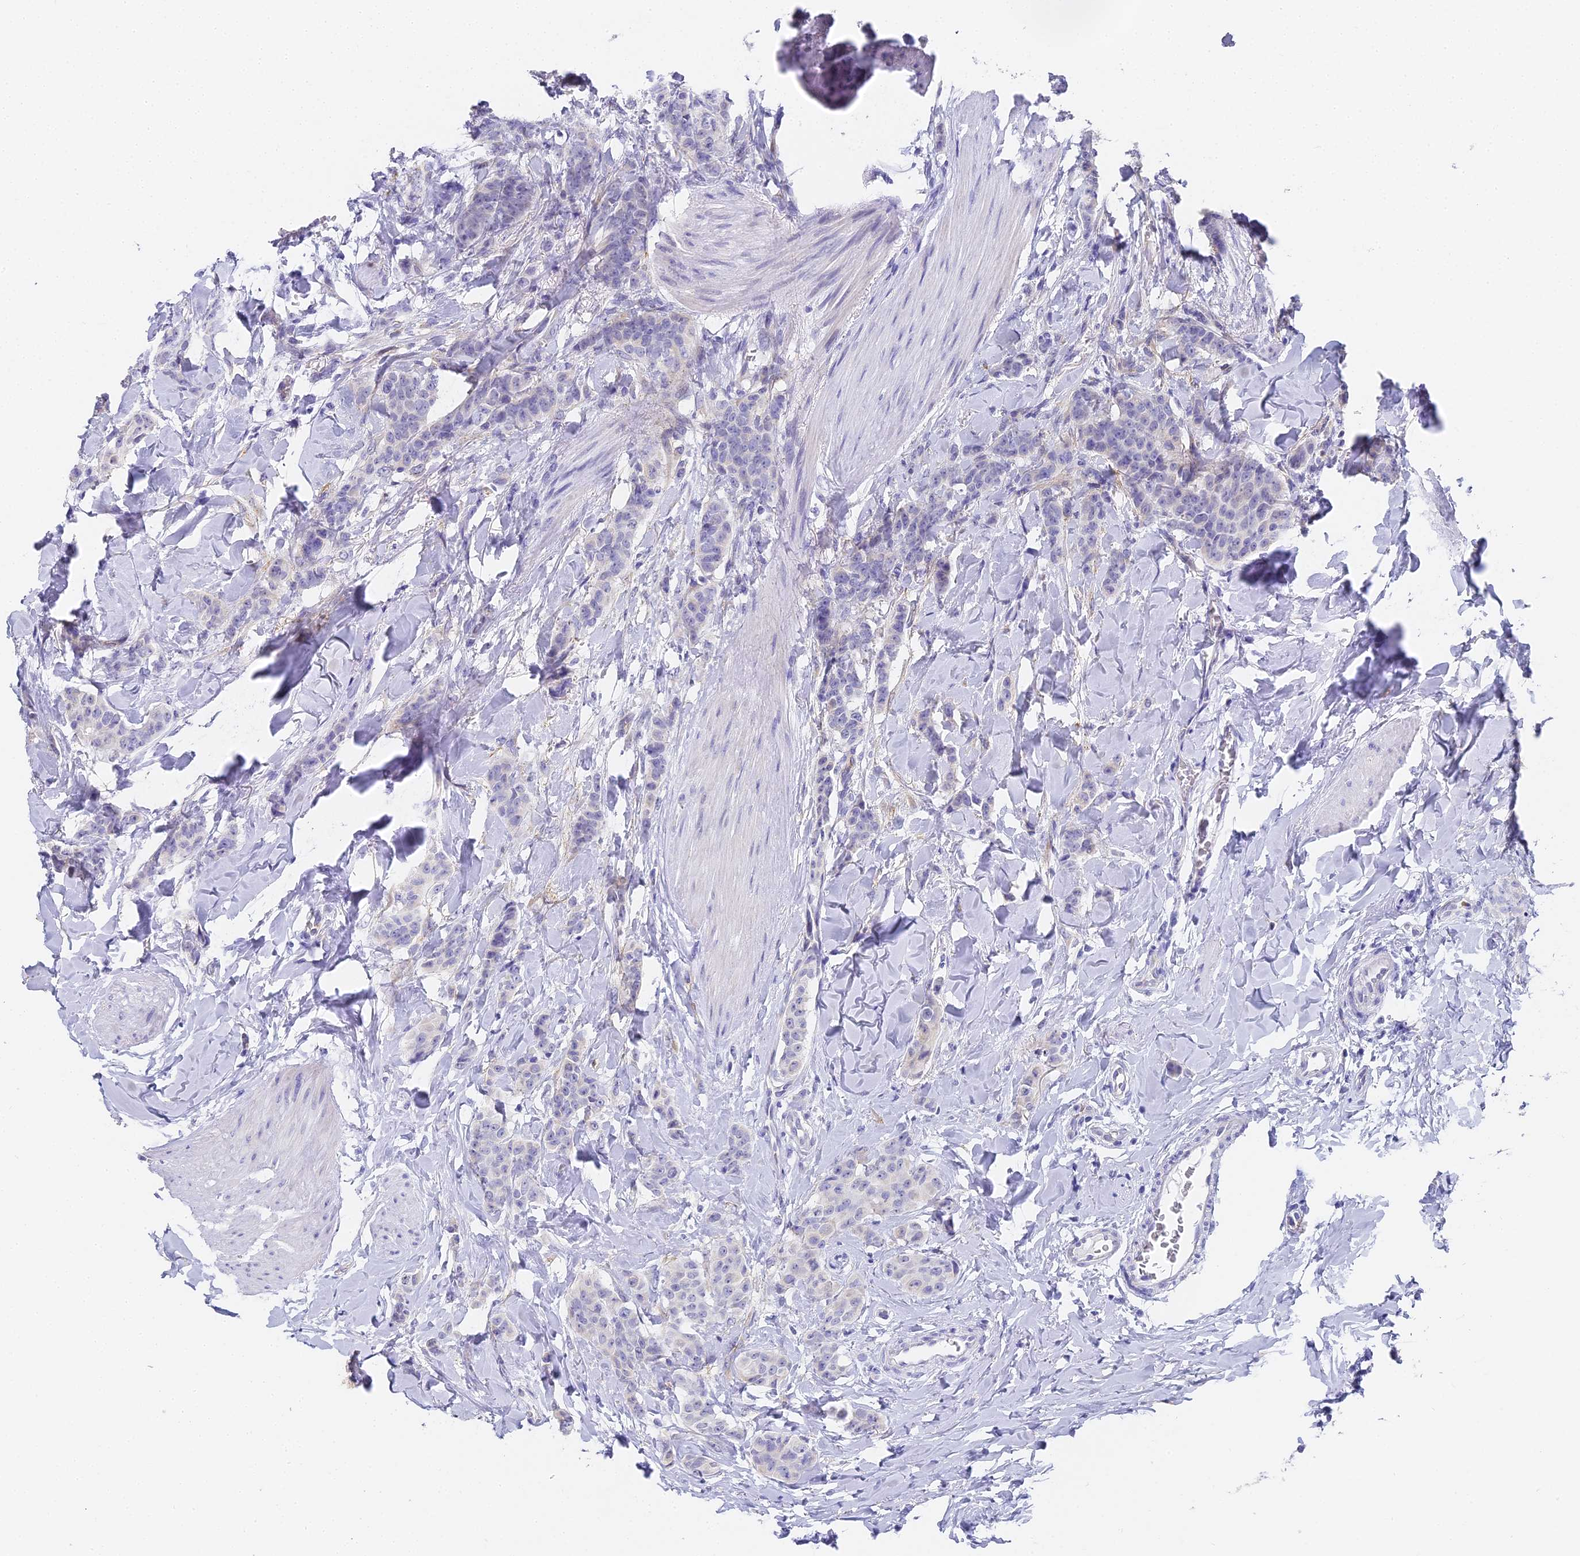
{"staining": {"intensity": "negative", "quantity": "none", "location": "none"}, "tissue": "breast cancer", "cell_type": "Tumor cells", "image_type": "cancer", "snomed": [{"axis": "morphology", "description": "Duct carcinoma"}, {"axis": "topography", "description": "Breast"}], "caption": "The micrograph displays no significant staining in tumor cells of breast cancer.", "gene": "GJA1", "patient": {"sex": "female", "age": 40}}